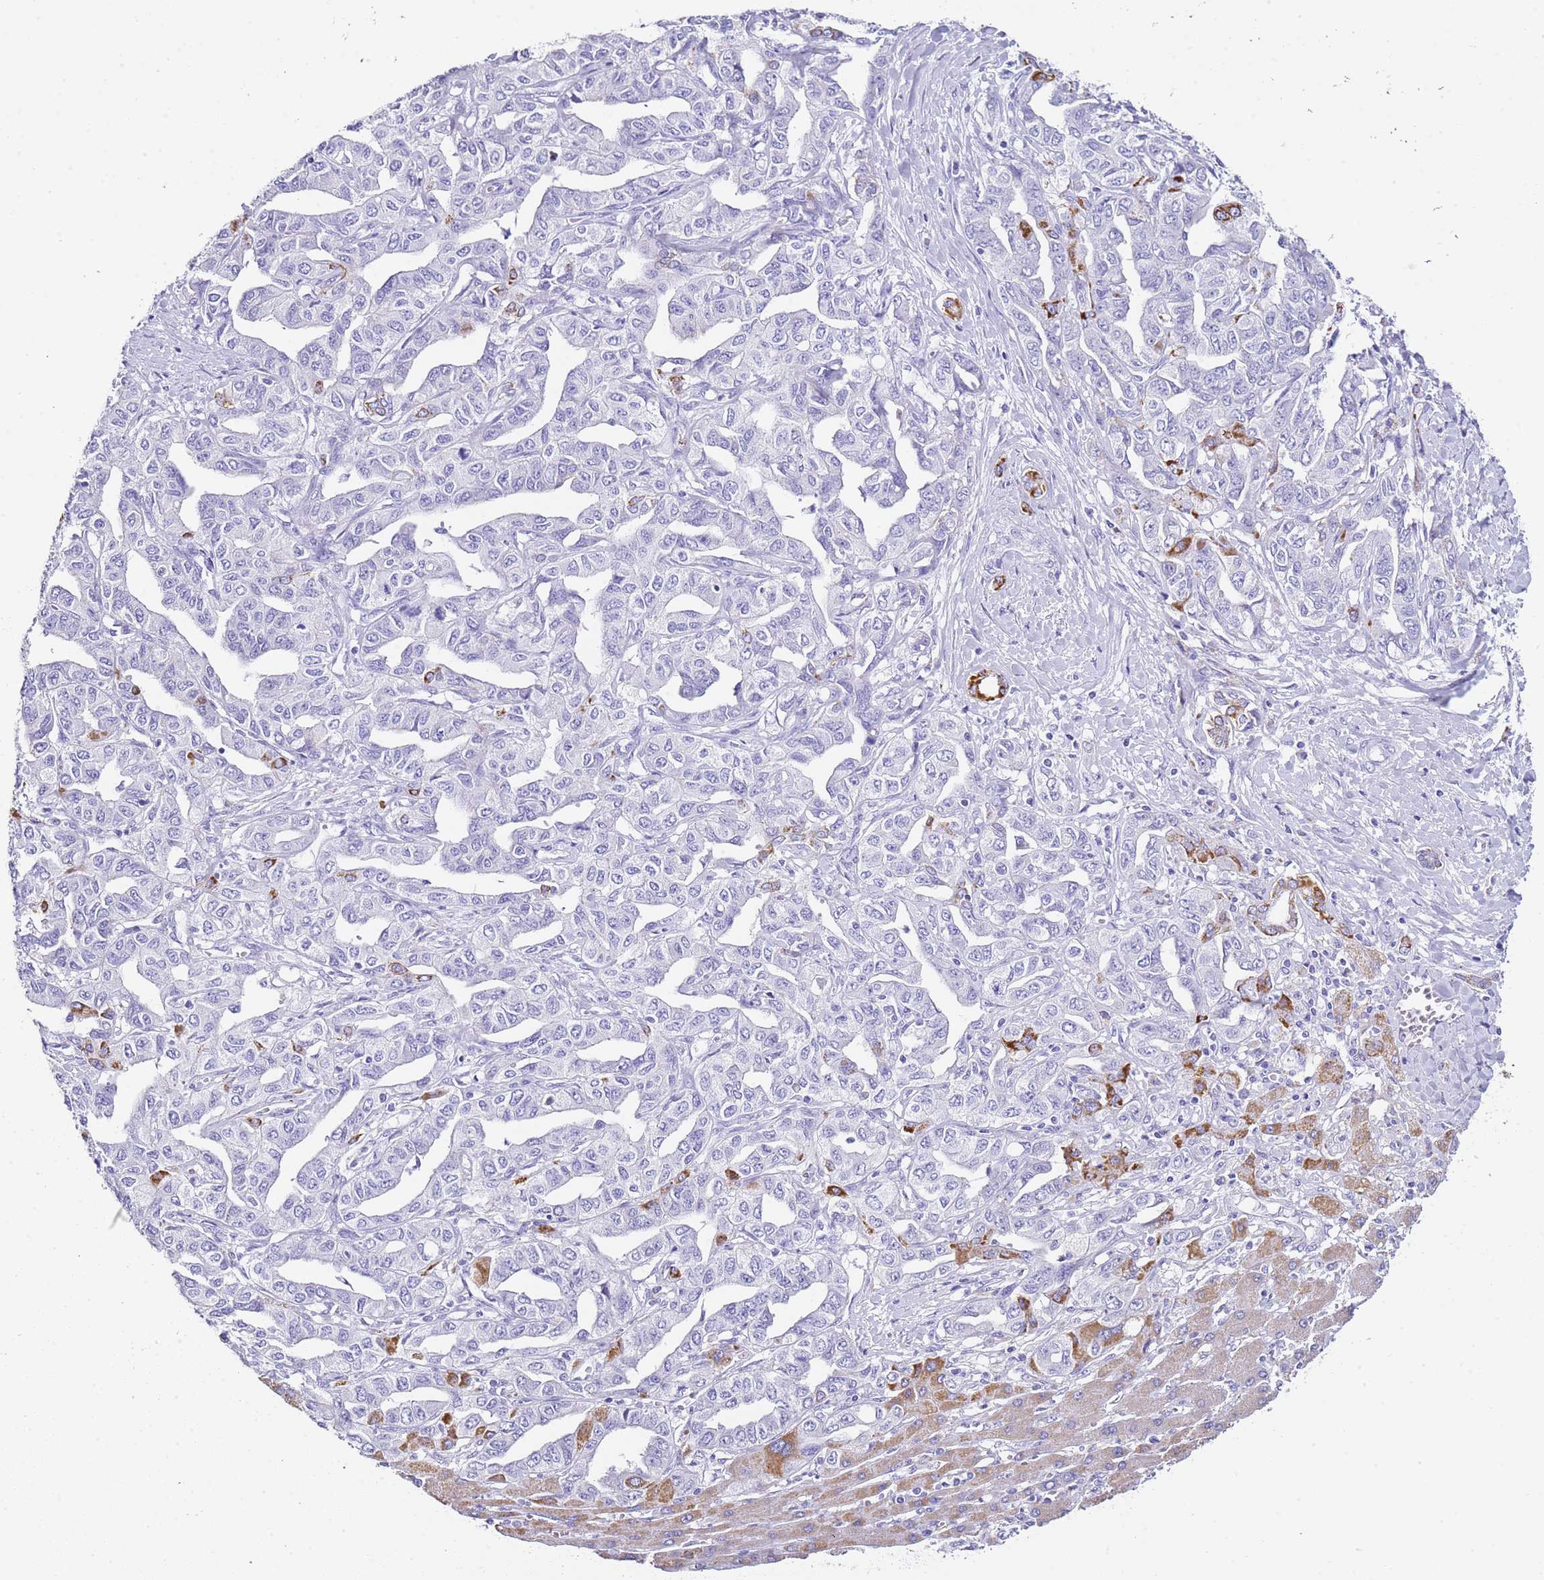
{"staining": {"intensity": "negative", "quantity": "none", "location": "none"}, "tissue": "liver cancer", "cell_type": "Tumor cells", "image_type": "cancer", "snomed": [{"axis": "morphology", "description": "Cholangiocarcinoma"}, {"axis": "topography", "description": "Liver"}], "caption": "Immunohistochemistry of liver cancer demonstrates no staining in tumor cells.", "gene": "PTBP2", "patient": {"sex": "male", "age": 59}}